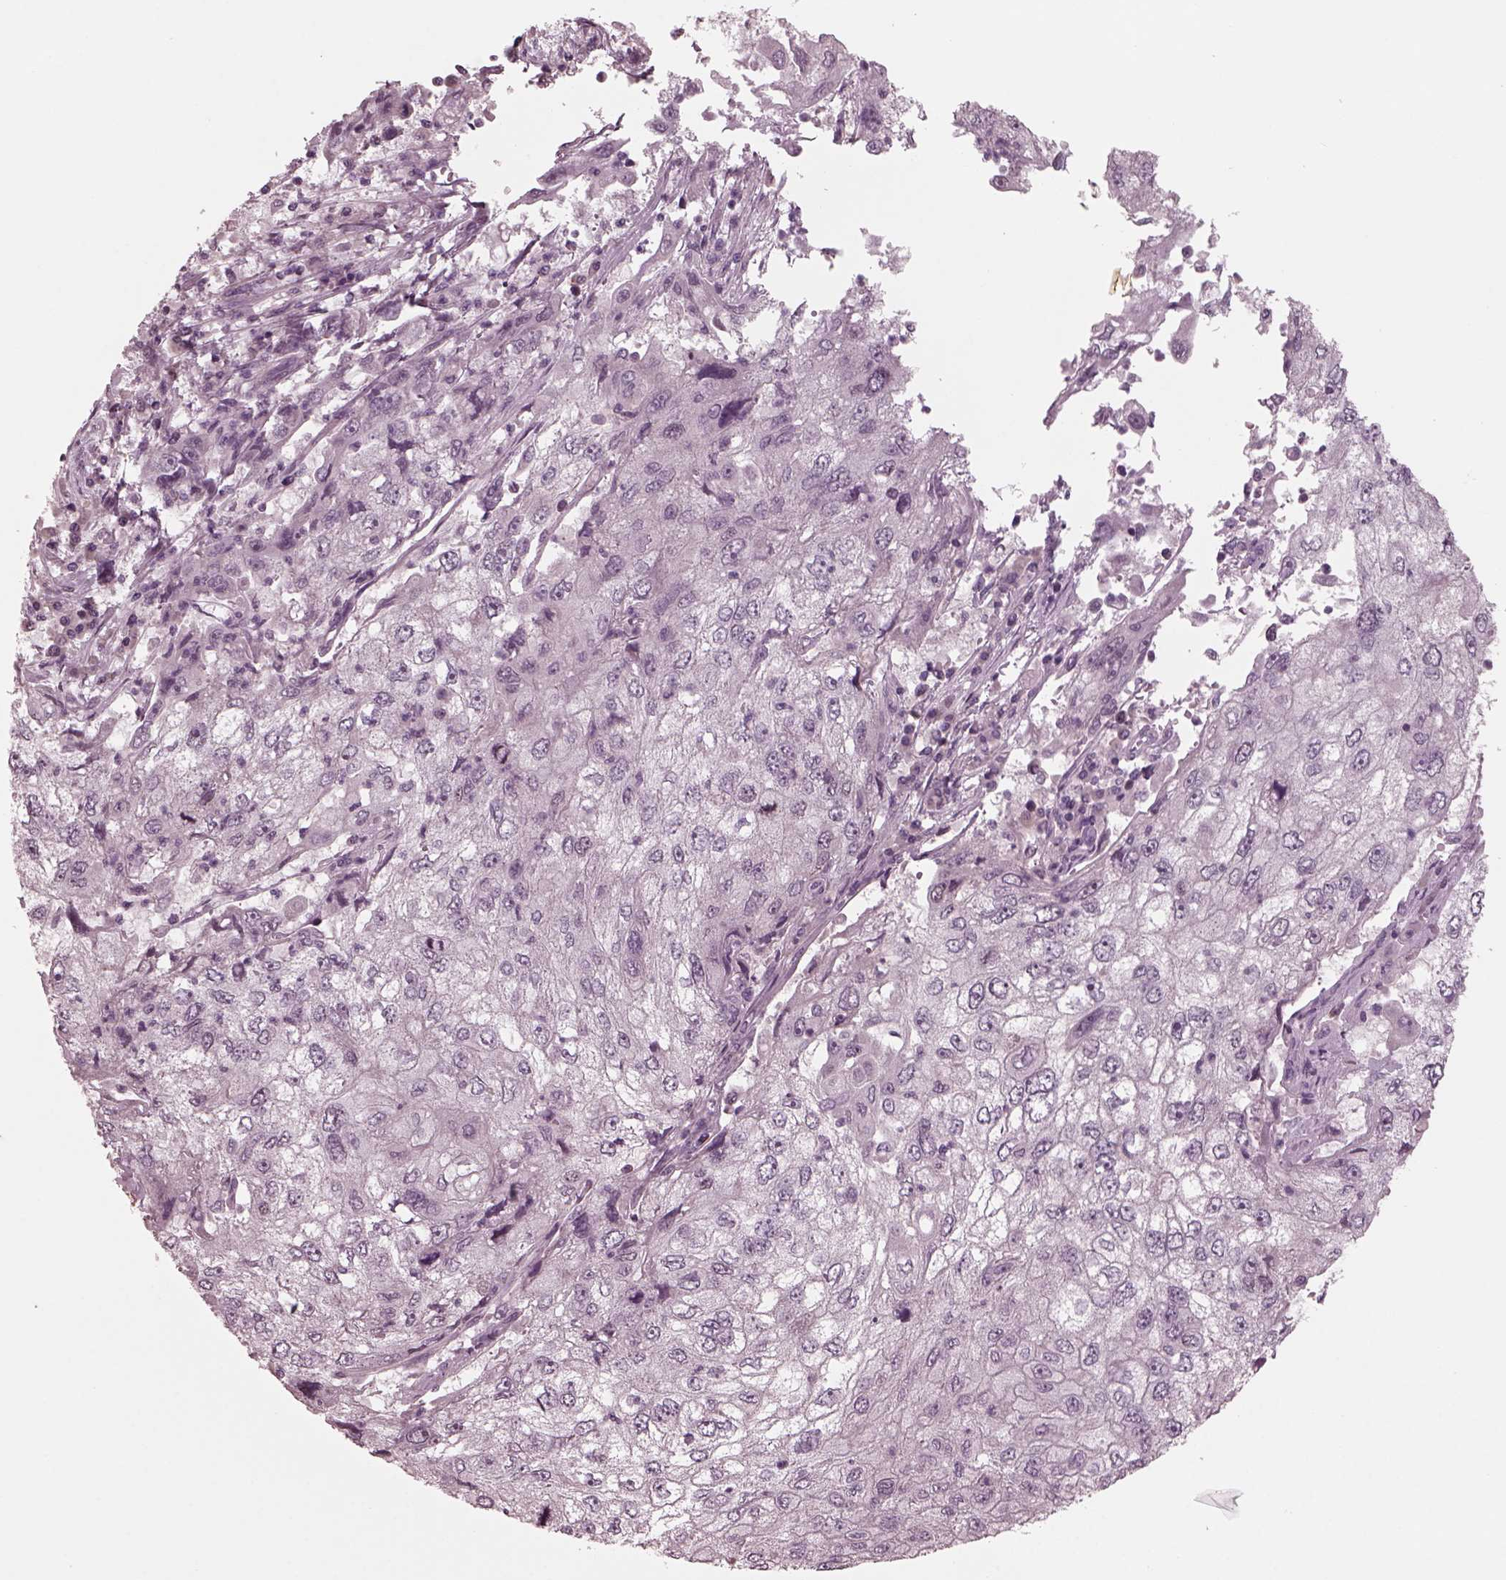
{"staining": {"intensity": "negative", "quantity": "none", "location": "none"}, "tissue": "cervical cancer", "cell_type": "Tumor cells", "image_type": "cancer", "snomed": [{"axis": "morphology", "description": "Squamous cell carcinoma, NOS"}, {"axis": "topography", "description": "Cervix"}], "caption": "Cervical cancer (squamous cell carcinoma) was stained to show a protein in brown. There is no significant positivity in tumor cells.", "gene": "SAXO1", "patient": {"sex": "female", "age": 36}}